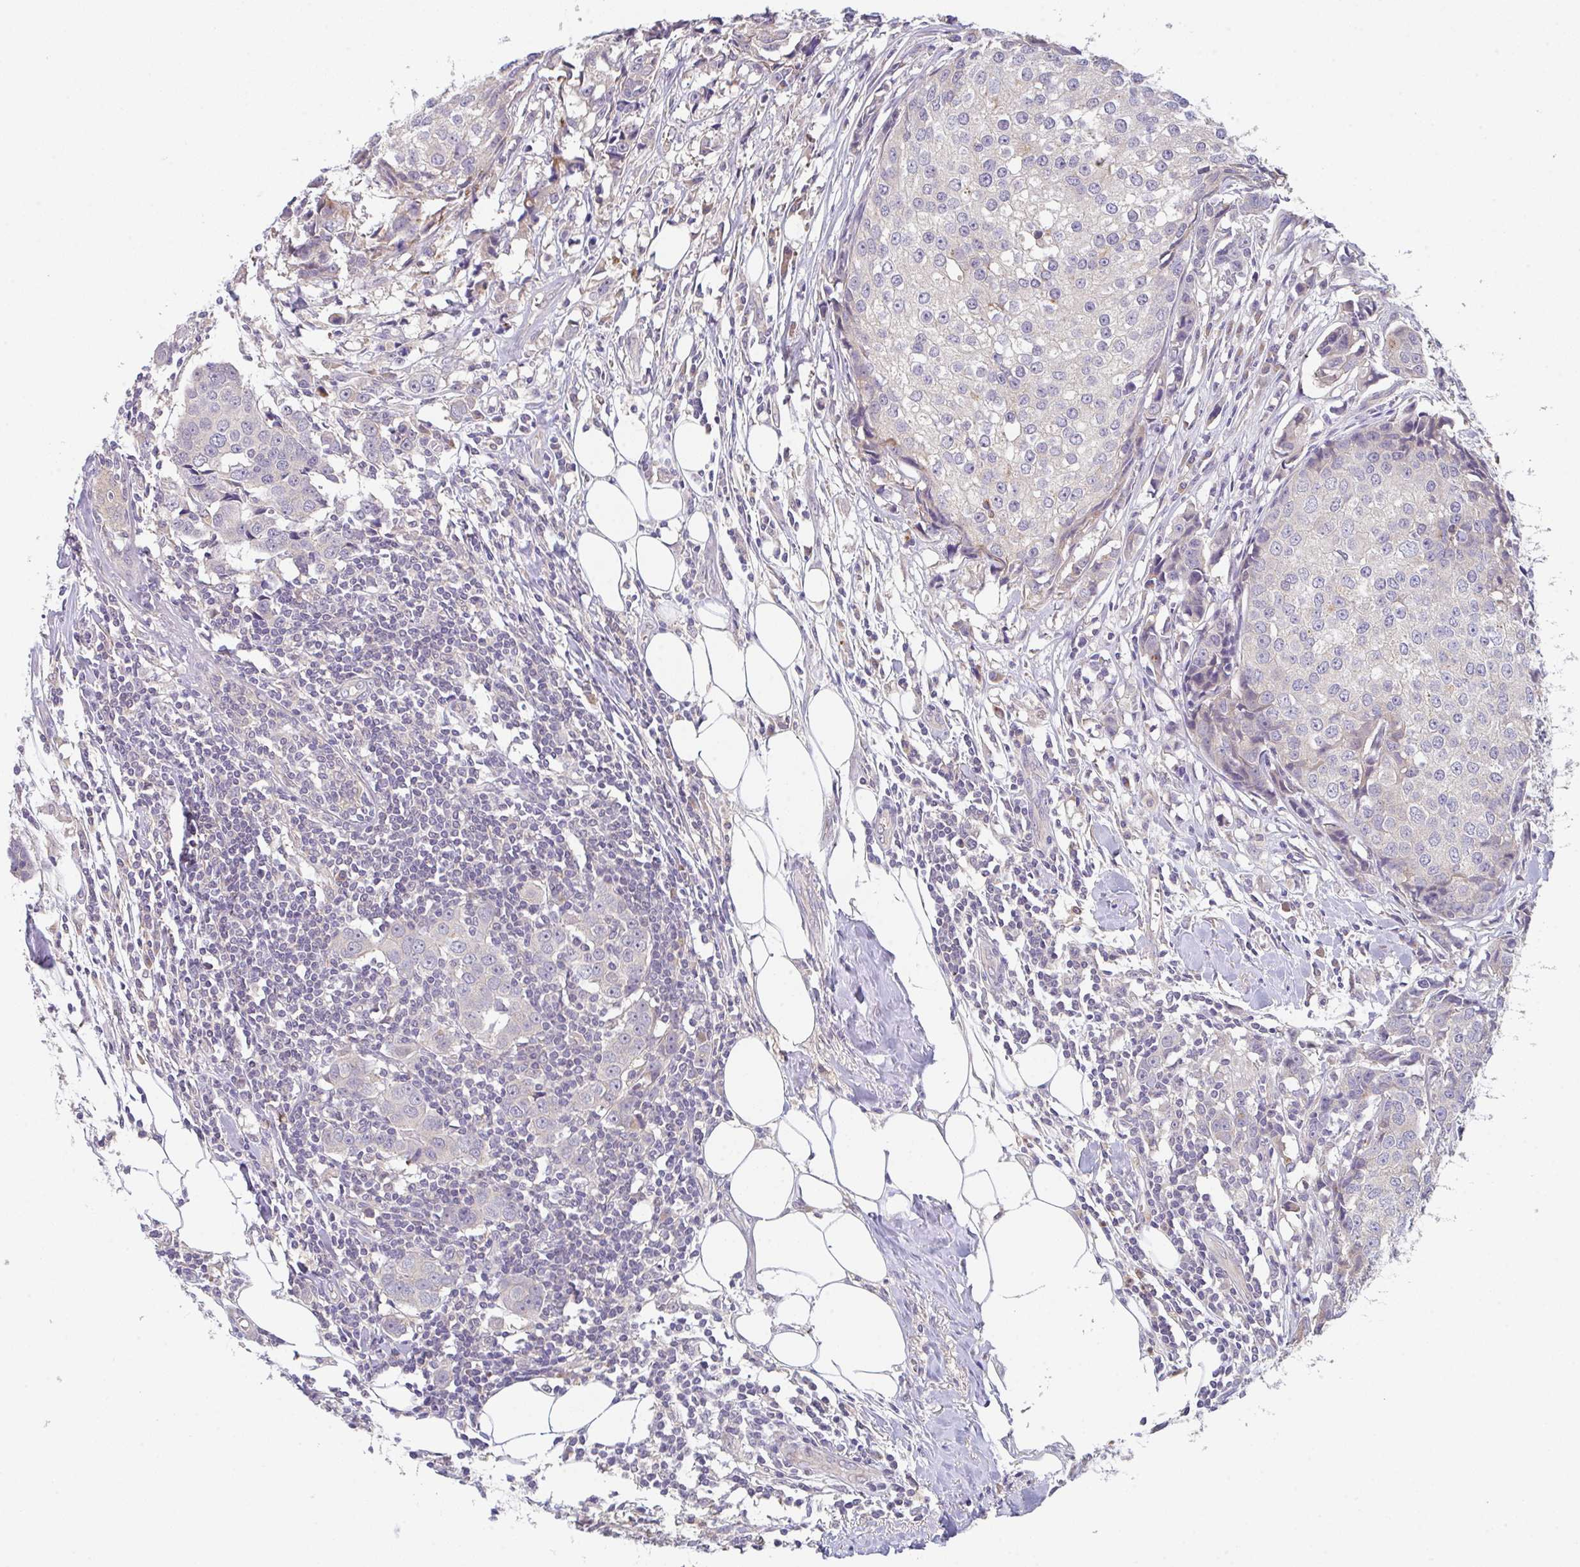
{"staining": {"intensity": "negative", "quantity": "none", "location": "none"}, "tissue": "breast cancer", "cell_type": "Tumor cells", "image_type": "cancer", "snomed": [{"axis": "morphology", "description": "Duct carcinoma"}, {"axis": "topography", "description": "Breast"}], "caption": "IHC histopathology image of neoplastic tissue: infiltrating ductal carcinoma (breast) stained with DAB exhibits no significant protein staining in tumor cells.", "gene": "TSPAN31", "patient": {"sex": "female", "age": 80}}